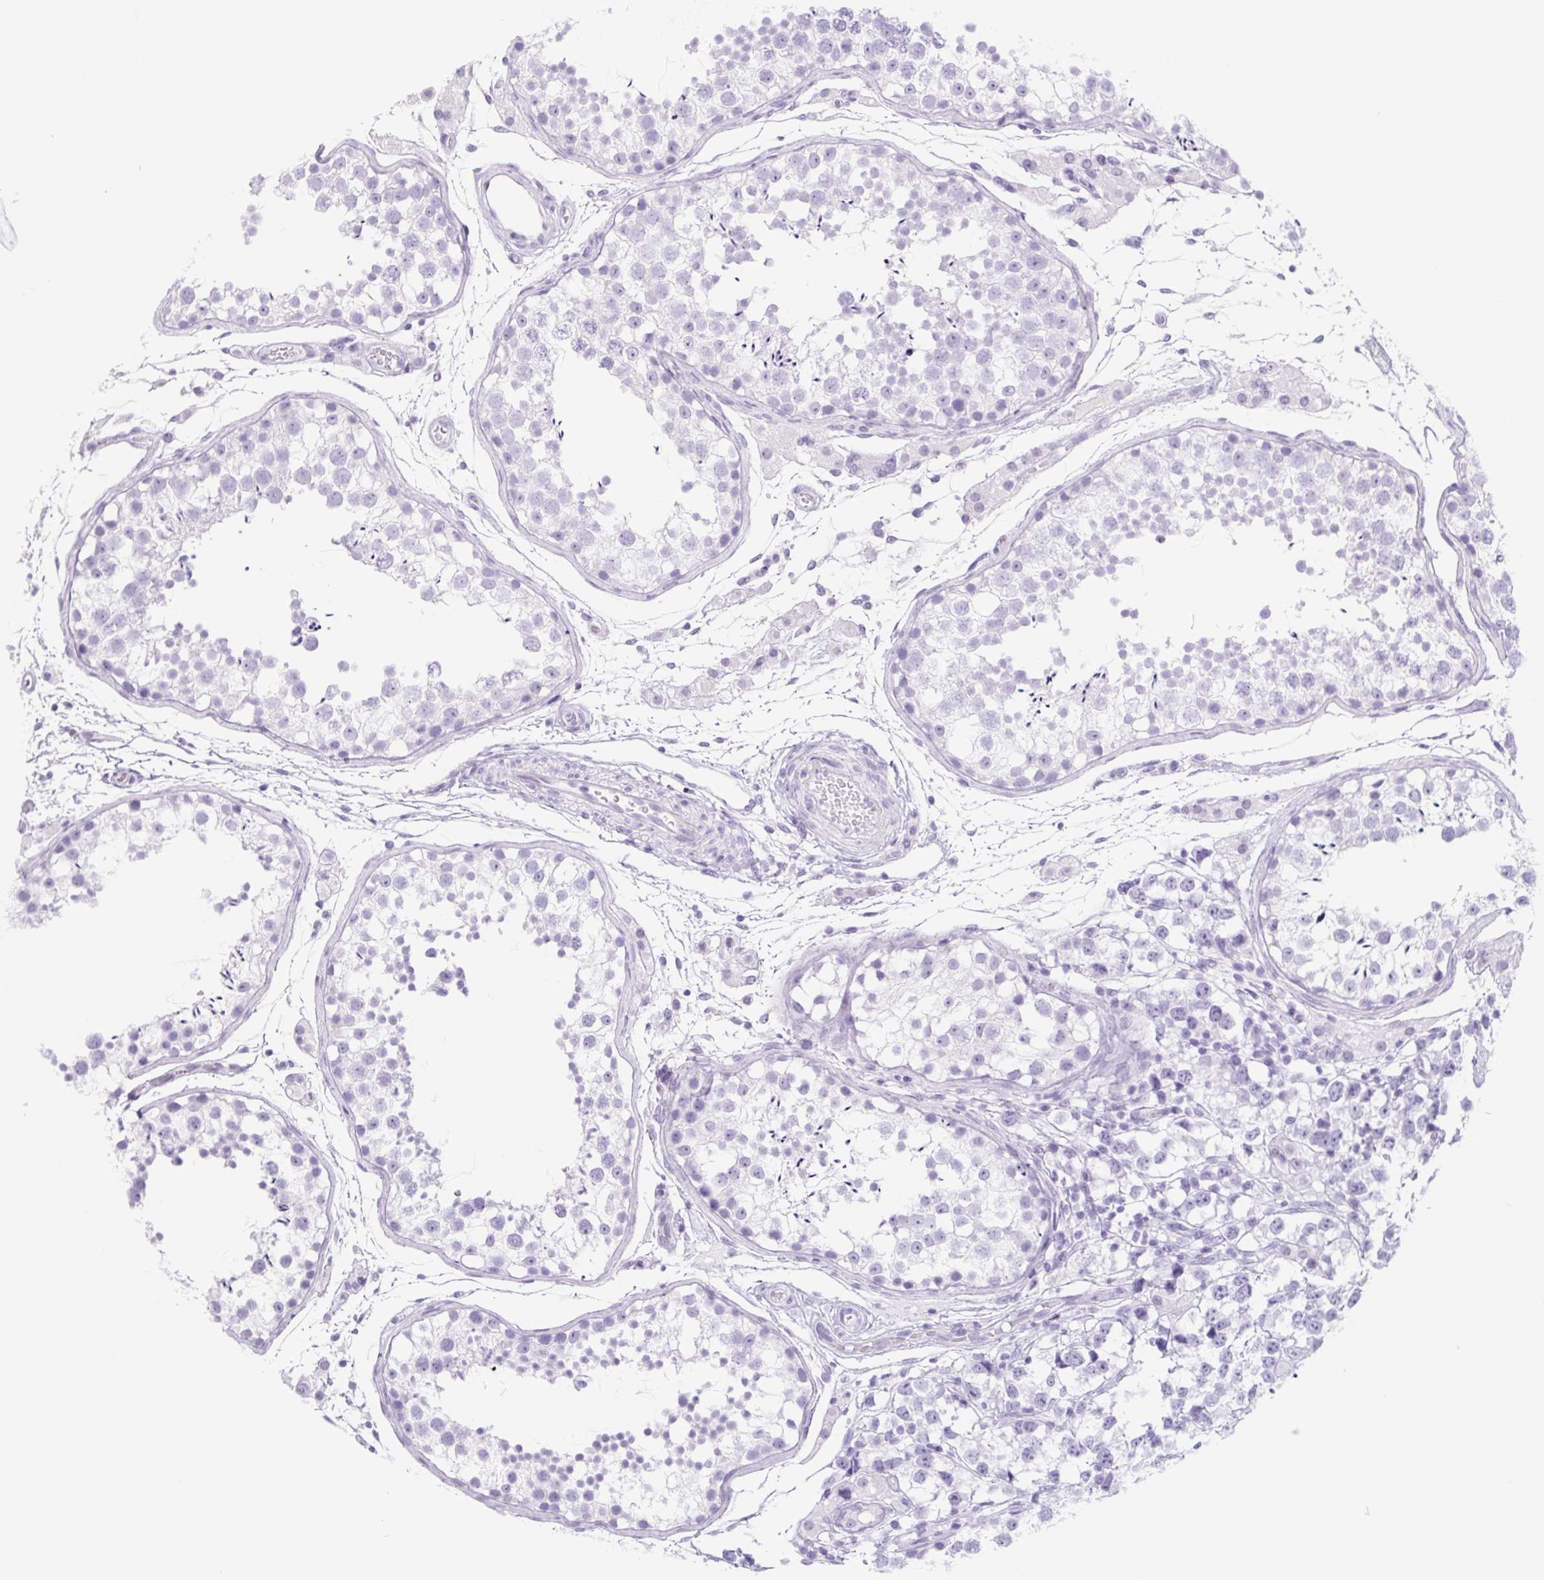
{"staining": {"intensity": "negative", "quantity": "none", "location": "none"}, "tissue": "testis", "cell_type": "Cells in seminiferous ducts", "image_type": "normal", "snomed": [{"axis": "morphology", "description": "Normal tissue, NOS"}, {"axis": "morphology", "description": "Seminoma, NOS"}, {"axis": "topography", "description": "Testis"}], "caption": "Immunohistochemistry of benign human testis reveals no positivity in cells in seminiferous ducts.", "gene": "CYP21A2", "patient": {"sex": "male", "age": 29}}